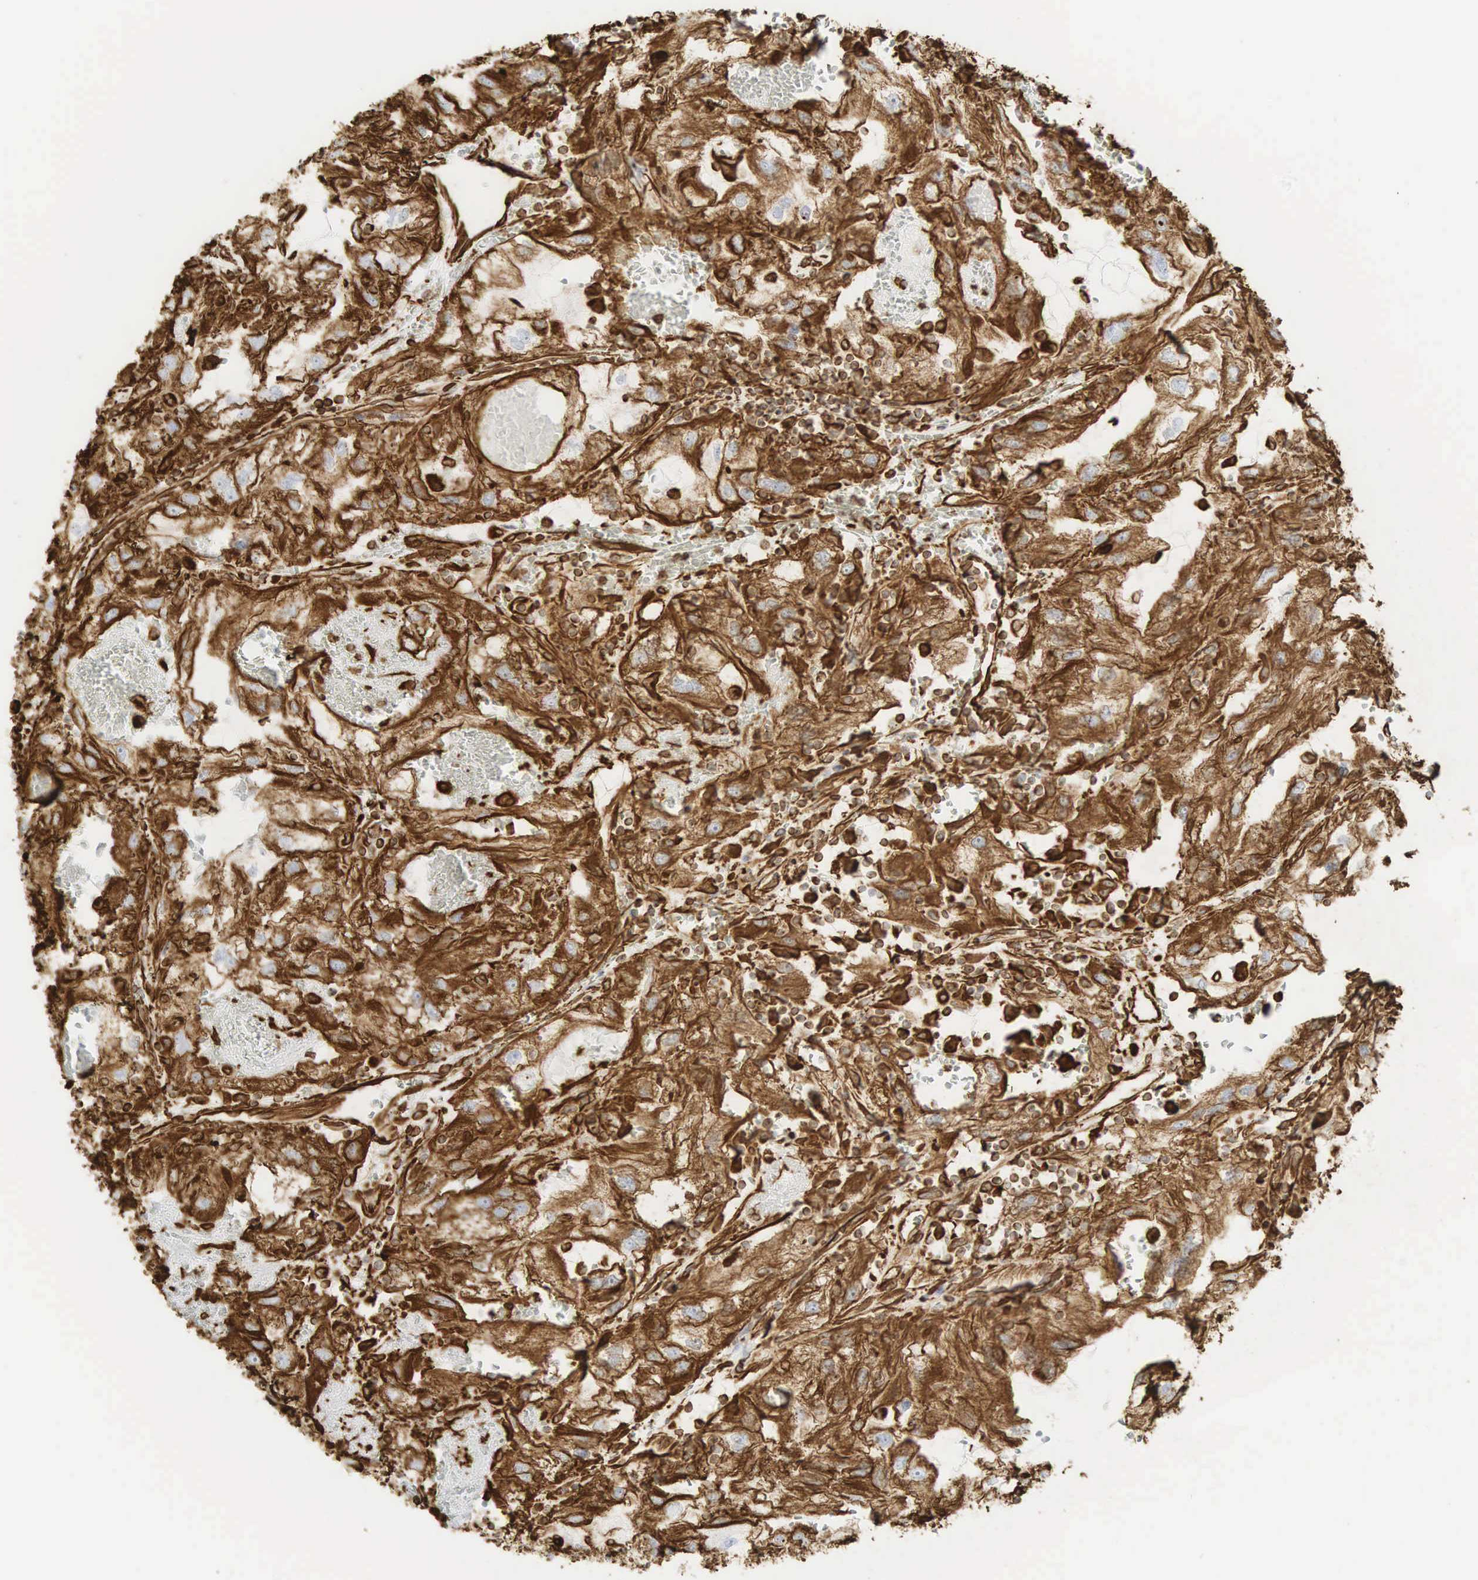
{"staining": {"intensity": "strong", "quantity": ">75%", "location": "cytoplasmic/membranous"}, "tissue": "renal cancer", "cell_type": "Tumor cells", "image_type": "cancer", "snomed": [{"axis": "morphology", "description": "Normal tissue, NOS"}, {"axis": "morphology", "description": "Adenocarcinoma, NOS"}, {"axis": "topography", "description": "Kidney"}], "caption": "High-magnification brightfield microscopy of renal cancer (adenocarcinoma) stained with DAB (3,3'-diaminobenzidine) (brown) and counterstained with hematoxylin (blue). tumor cells exhibit strong cytoplasmic/membranous expression is seen in approximately>75% of cells. (Stains: DAB in brown, nuclei in blue, Microscopy: brightfield microscopy at high magnification).", "gene": "VIM", "patient": {"sex": "male", "age": 71}}